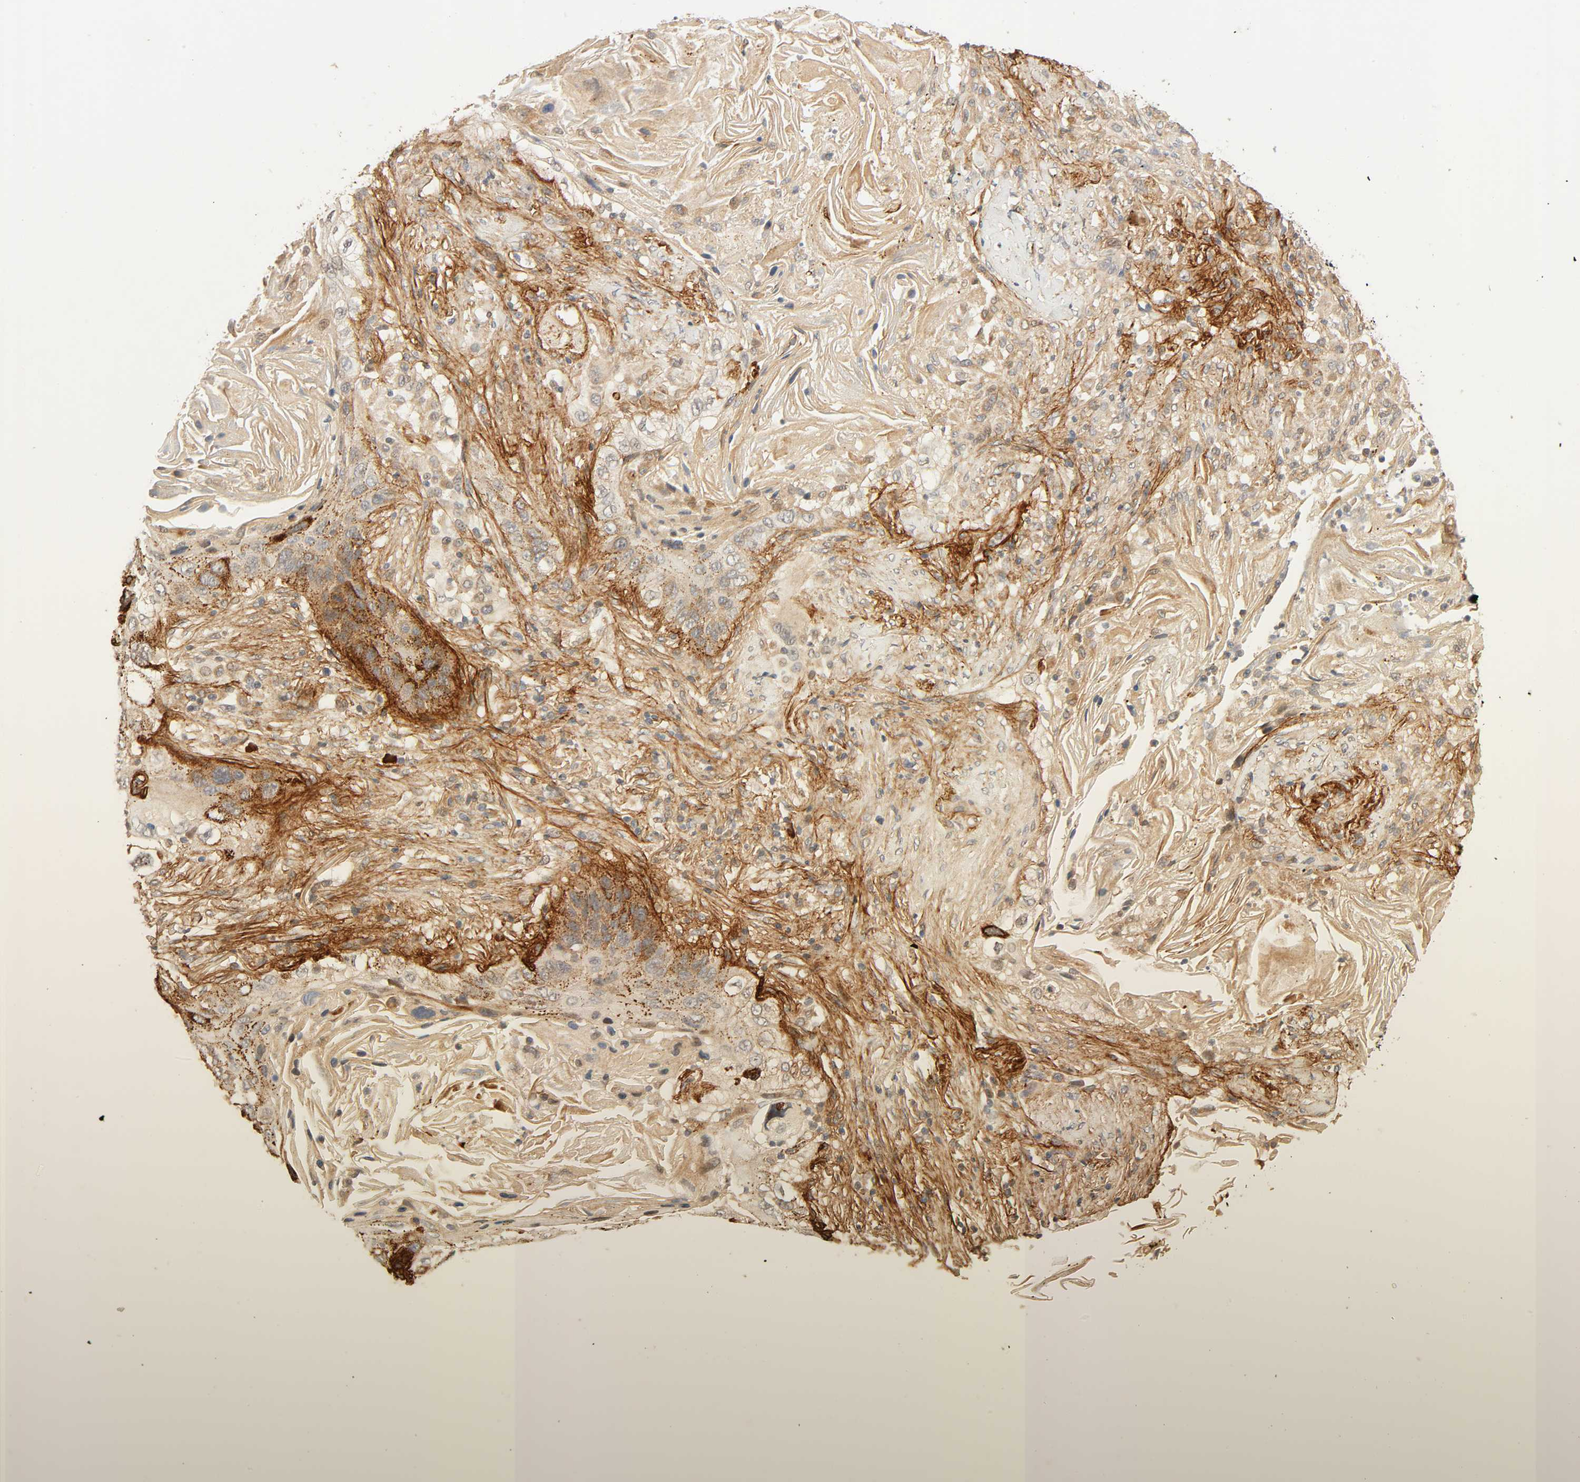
{"staining": {"intensity": "moderate", "quantity": ">75%", "location": "cytoplasmic/membranous"}, "tissue": "lung cancer", "cell_type": "Tumor cells", "image_type": "cancer", "snomed": [{"axis": "morphology", "description": "Squamous cell carcinoma, NOS"}, {"axis": "topography", "description": "Lung"}], "caption": "The micrograph exhibits immunohistochemical staining of lung cancer. There is moderate cytoplasmic/membranous staining is seen in approximately >75% of tumor cells. The staining was performed using DAB (3,3'-diaminobenzidine) to visualize the protein expression in brown, while the nuclei were stained in blue with hematoxylin (Magnification: 20x).", "gene": "CACNA1G", "patient": {"sex": "female", "age": 67}}